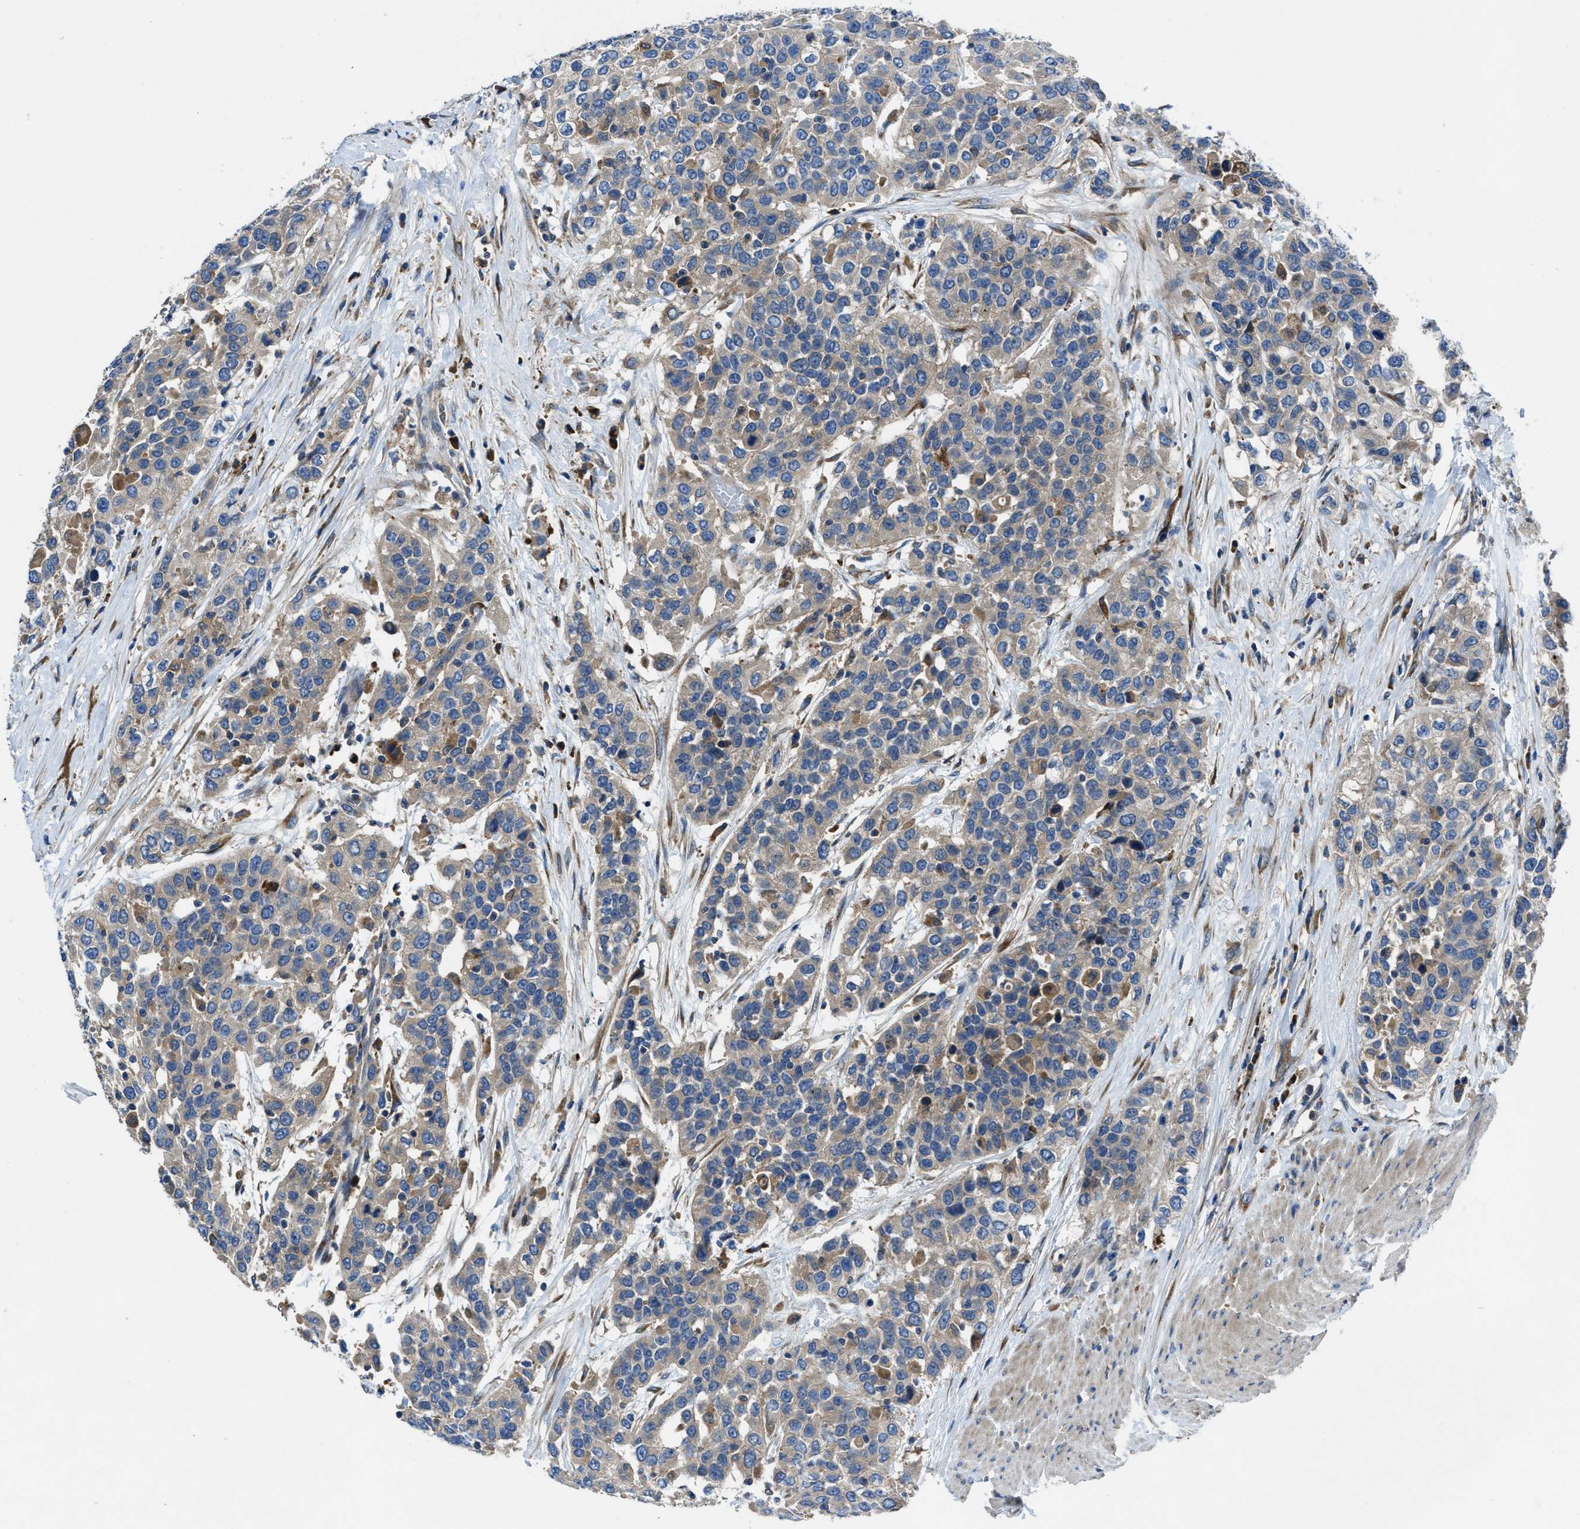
{"staining": {"intensity": "weak", "quantity": "<25%", "location": "cytoplasmic/membranous"}, "tissue": "urothelial cancer", "cell_type": "Tumor cells", "image_type": "cancer", "snomed": [{"axis": "morphology", "description": "Urothelial carcinoma, High grade"}, {"axis": "topography", "description": "Urinary bladder"}], "caption": "Immunohistochemical staining of human urothelial cancer demonstrates no significant expression in tumor cells.", "gene": "MAP3K20", "patient": {"sex": "female", "age": 80}}